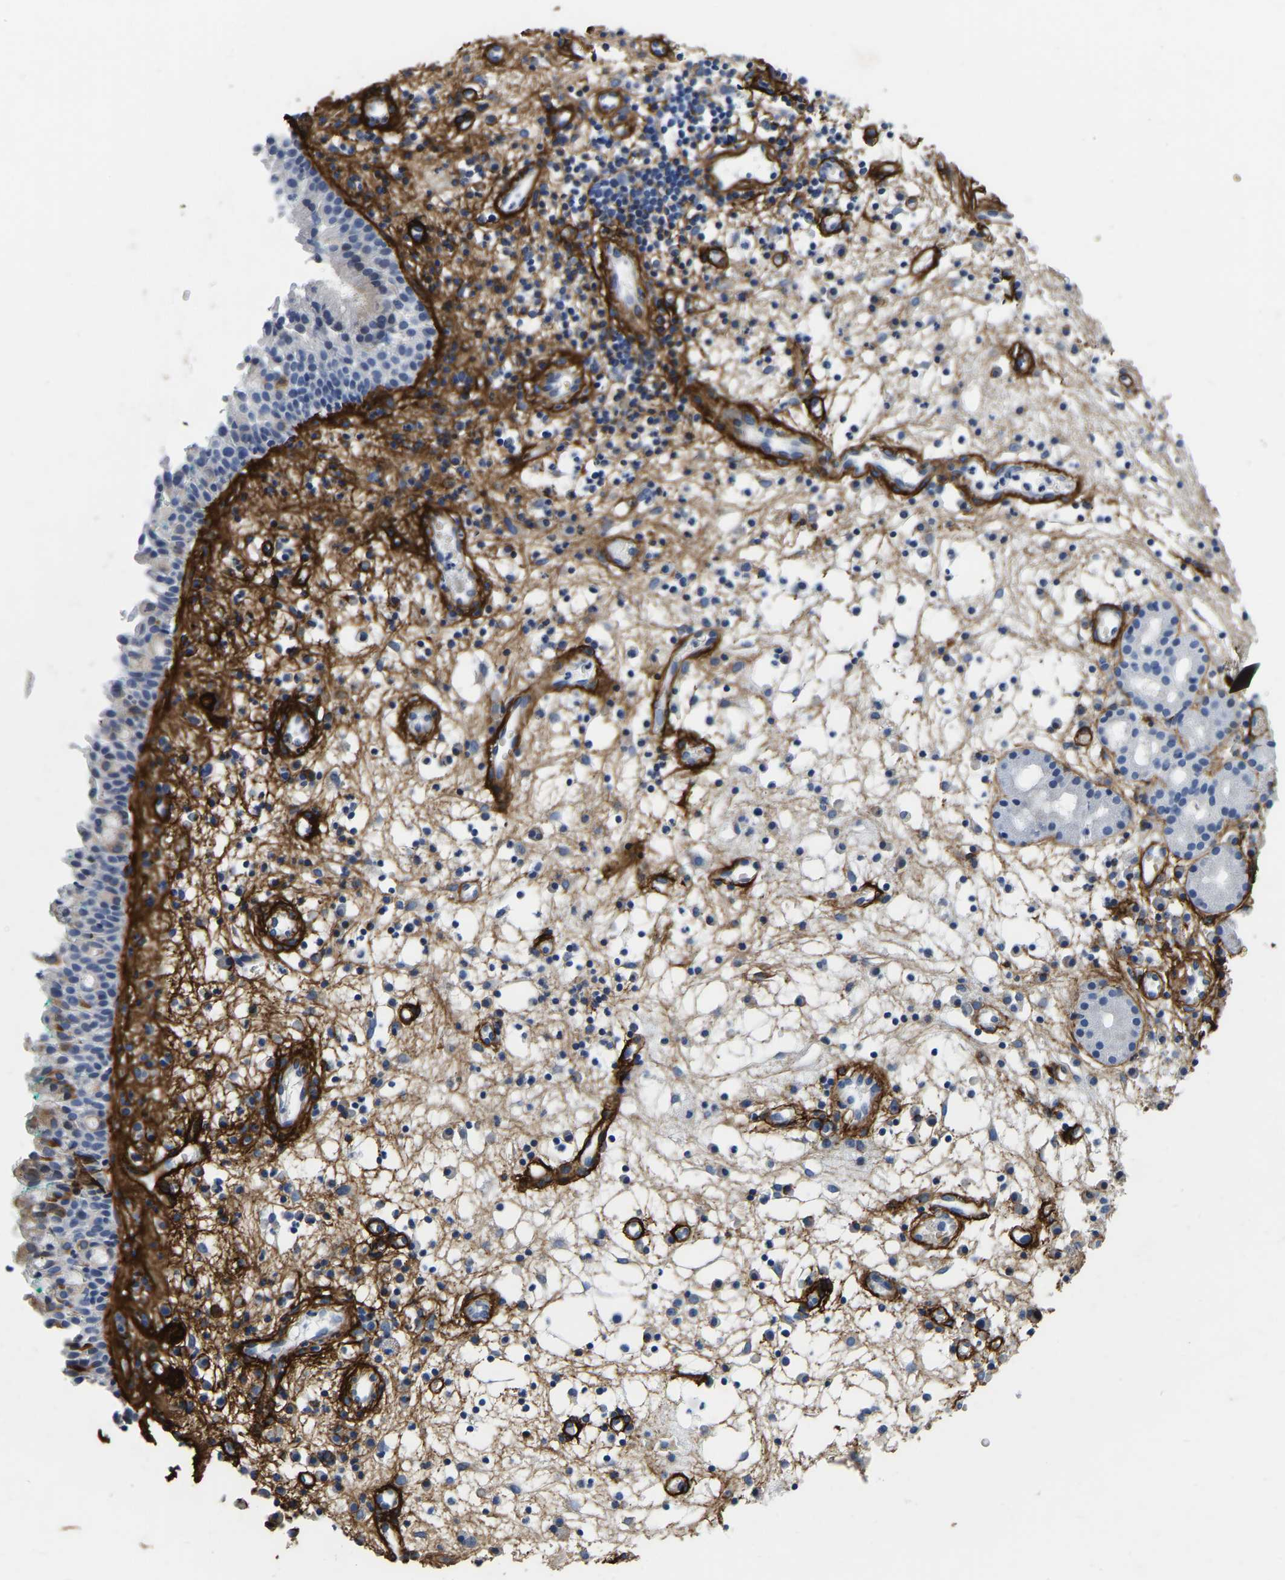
{"staining": {"intensity": "weak", "quantity": "<25%", "location": "cytoplasmic/membranous"}, "tissue": "nasopharynx", "cell_type": "Respiratory epithelial cells", "image_type": "normal", "snomed": [{"axis": "morphology", "description": "Normal tissue, NOS"}, {"axis": "morphology", "description": "Basal cell carcinoma"}, {"axis": "topography", "description": "Cartilage tissue"}, {"axis": "topography", "description": "Nasopharynx"}, {"axis": "topography", "description": "Oral tissue"}], "caption": "Immunohistochemistry (IHC) of unremarkable human nasopharynx reveals no staining in respiratory epithelial cells.", "gene": "COL6A1", "patient": {"sex": "female", "age": 77}}